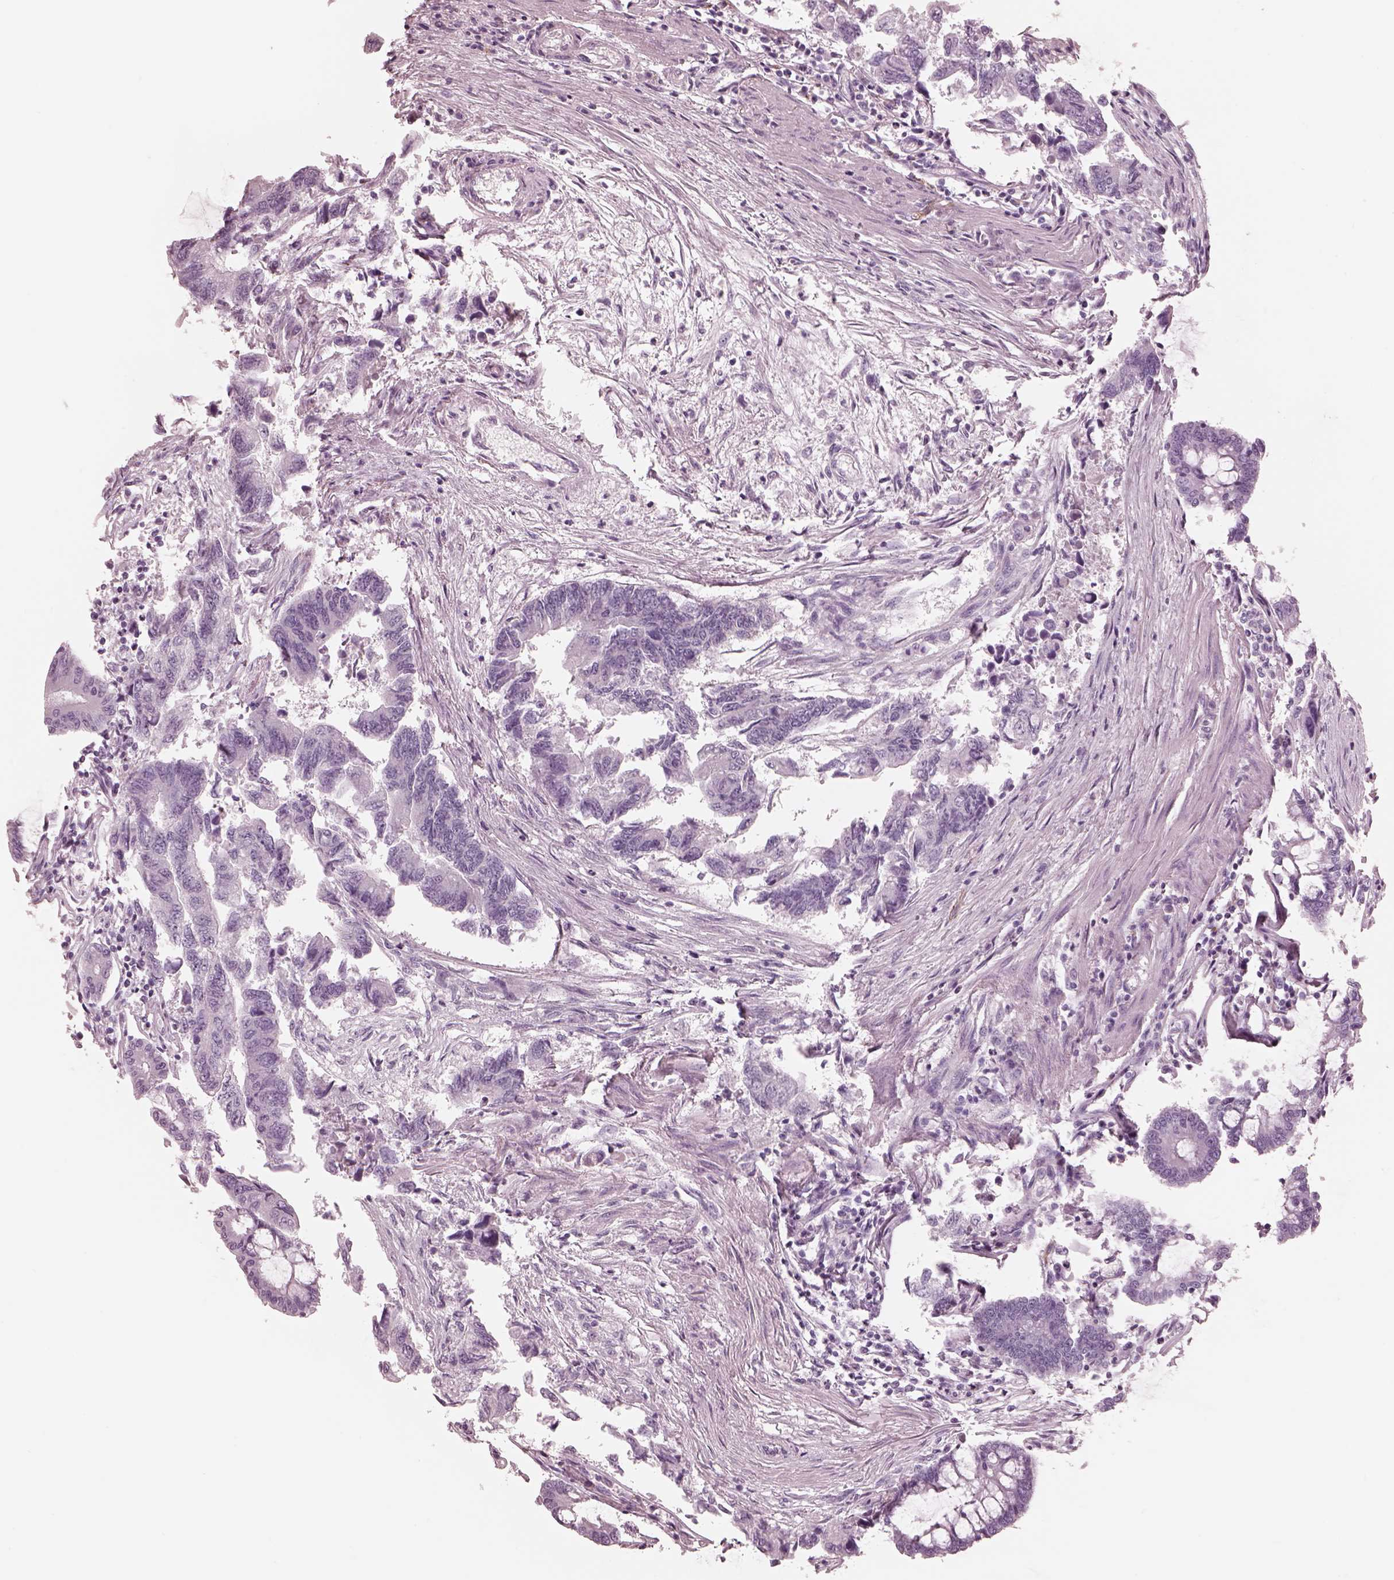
{"staining": {"intensity": "negative", "quantity": "none", "location": "none"}, "tissue": "colorectal cancer", "cell_type": "Tumor cells", "image_type": "cancer", "snomed": [{"axis": "morphology", "description": "Adenocarcinoma, NOS"}, {"axis": "topography", "description": "Colon"}], "caption": "The IHC histopathology image has no significant positivity in tumor cells of adenocarcinoma (colorectal) tissue.", "gene": "CADM2", "patient": {"sex": "female", "age": 65}}